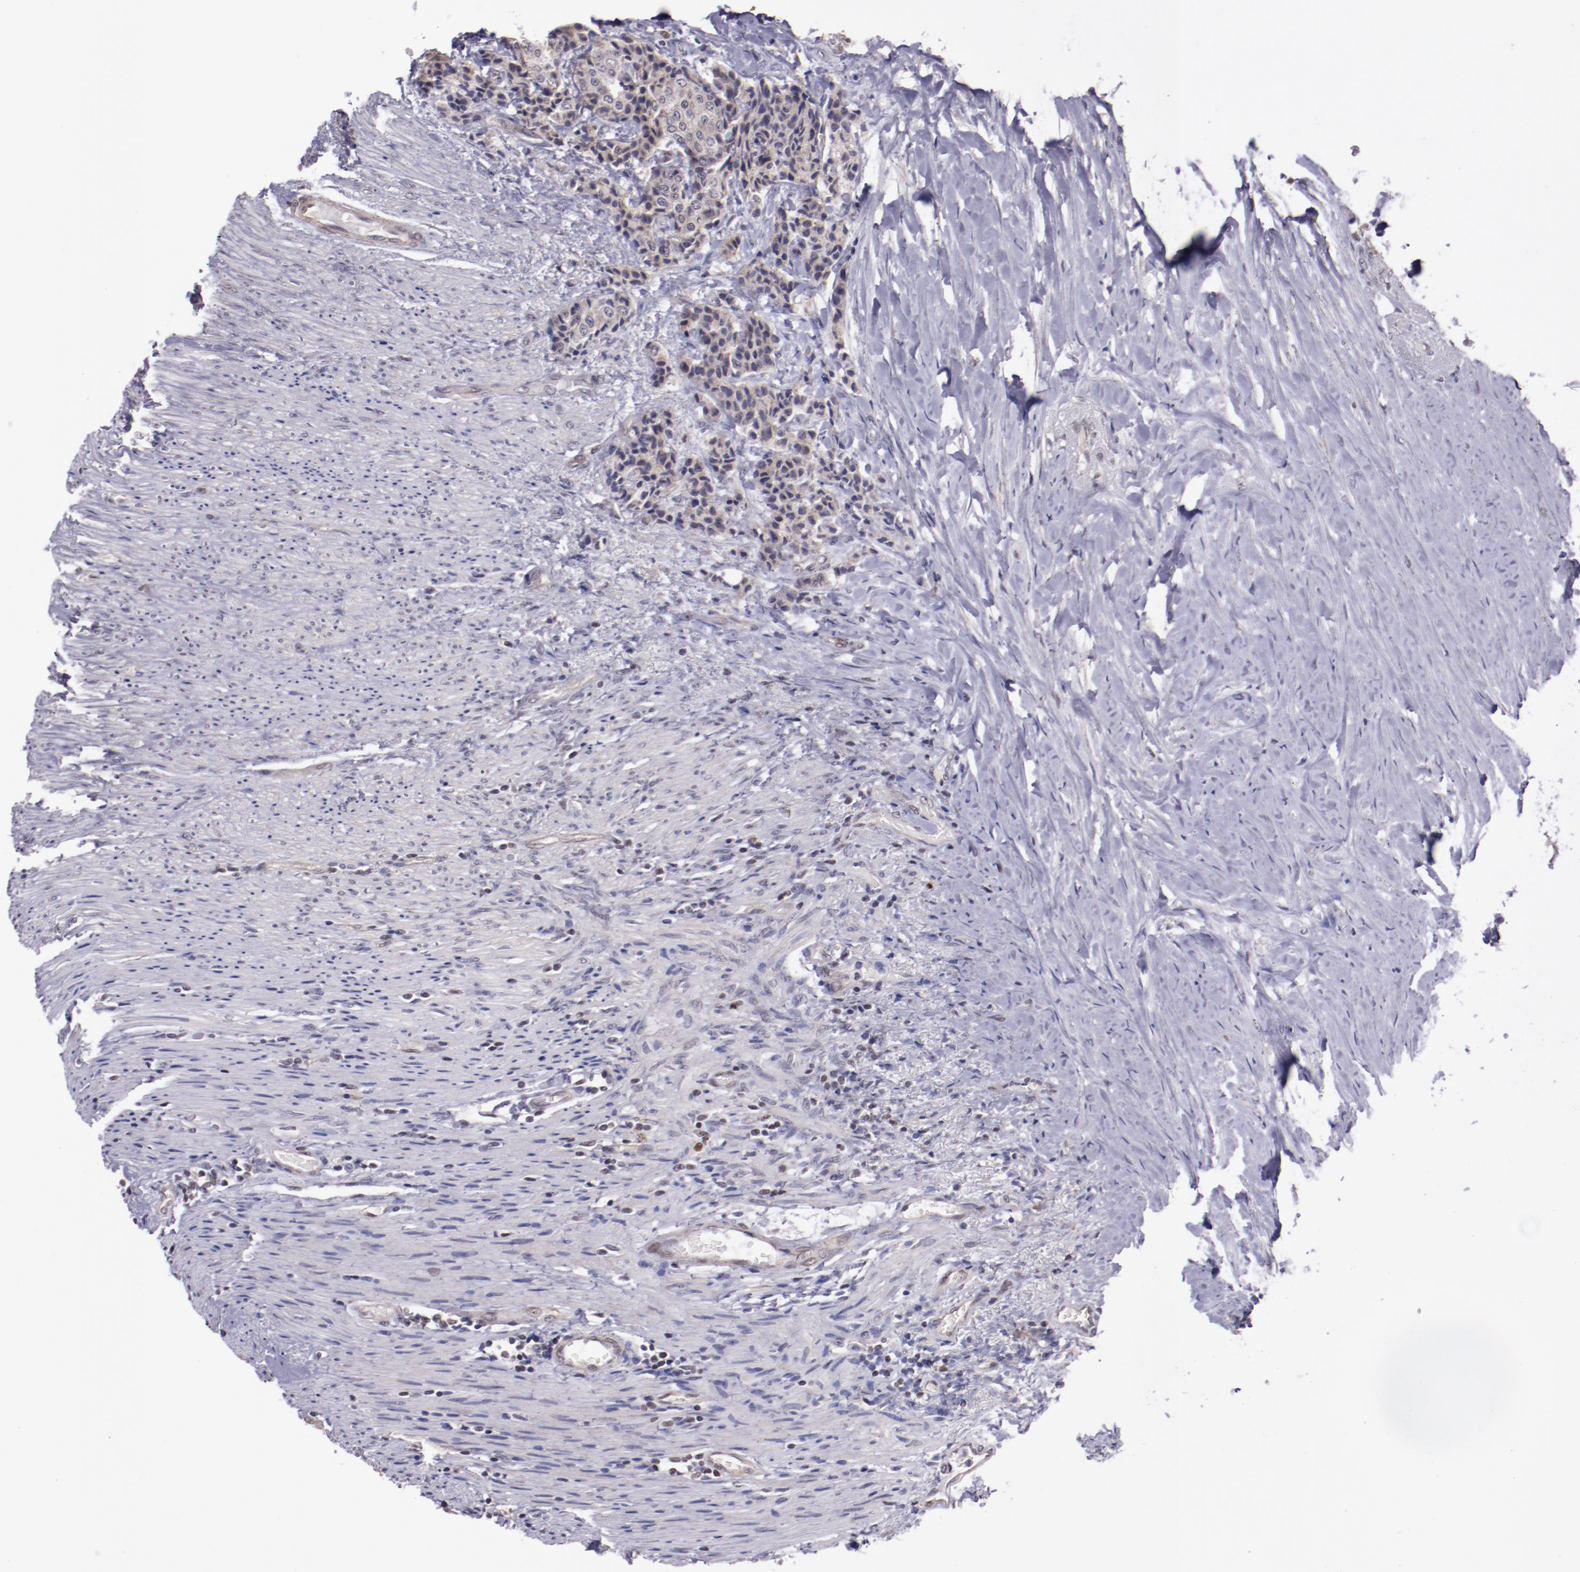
{"staining": {"intensity": "weak", "quantity": ">75%", "location": "cytoplasmic/membranous"}, "tissue": "carcinoid", "cell_type": "Tumor cells", "image_type": "cancer", "snomed": [{"axis": "morphology", "description": "Carcinoid, malignant, NOS"}, {"axis": "topography", "description": "Colon"}], "caption": "A brown stain shows weak cytoplasmic/membranous expression of a protein in carcinoid (malignant) tumor cells.", "gene": "ELF1", "patient": {"sex": "female", "age": 61}}